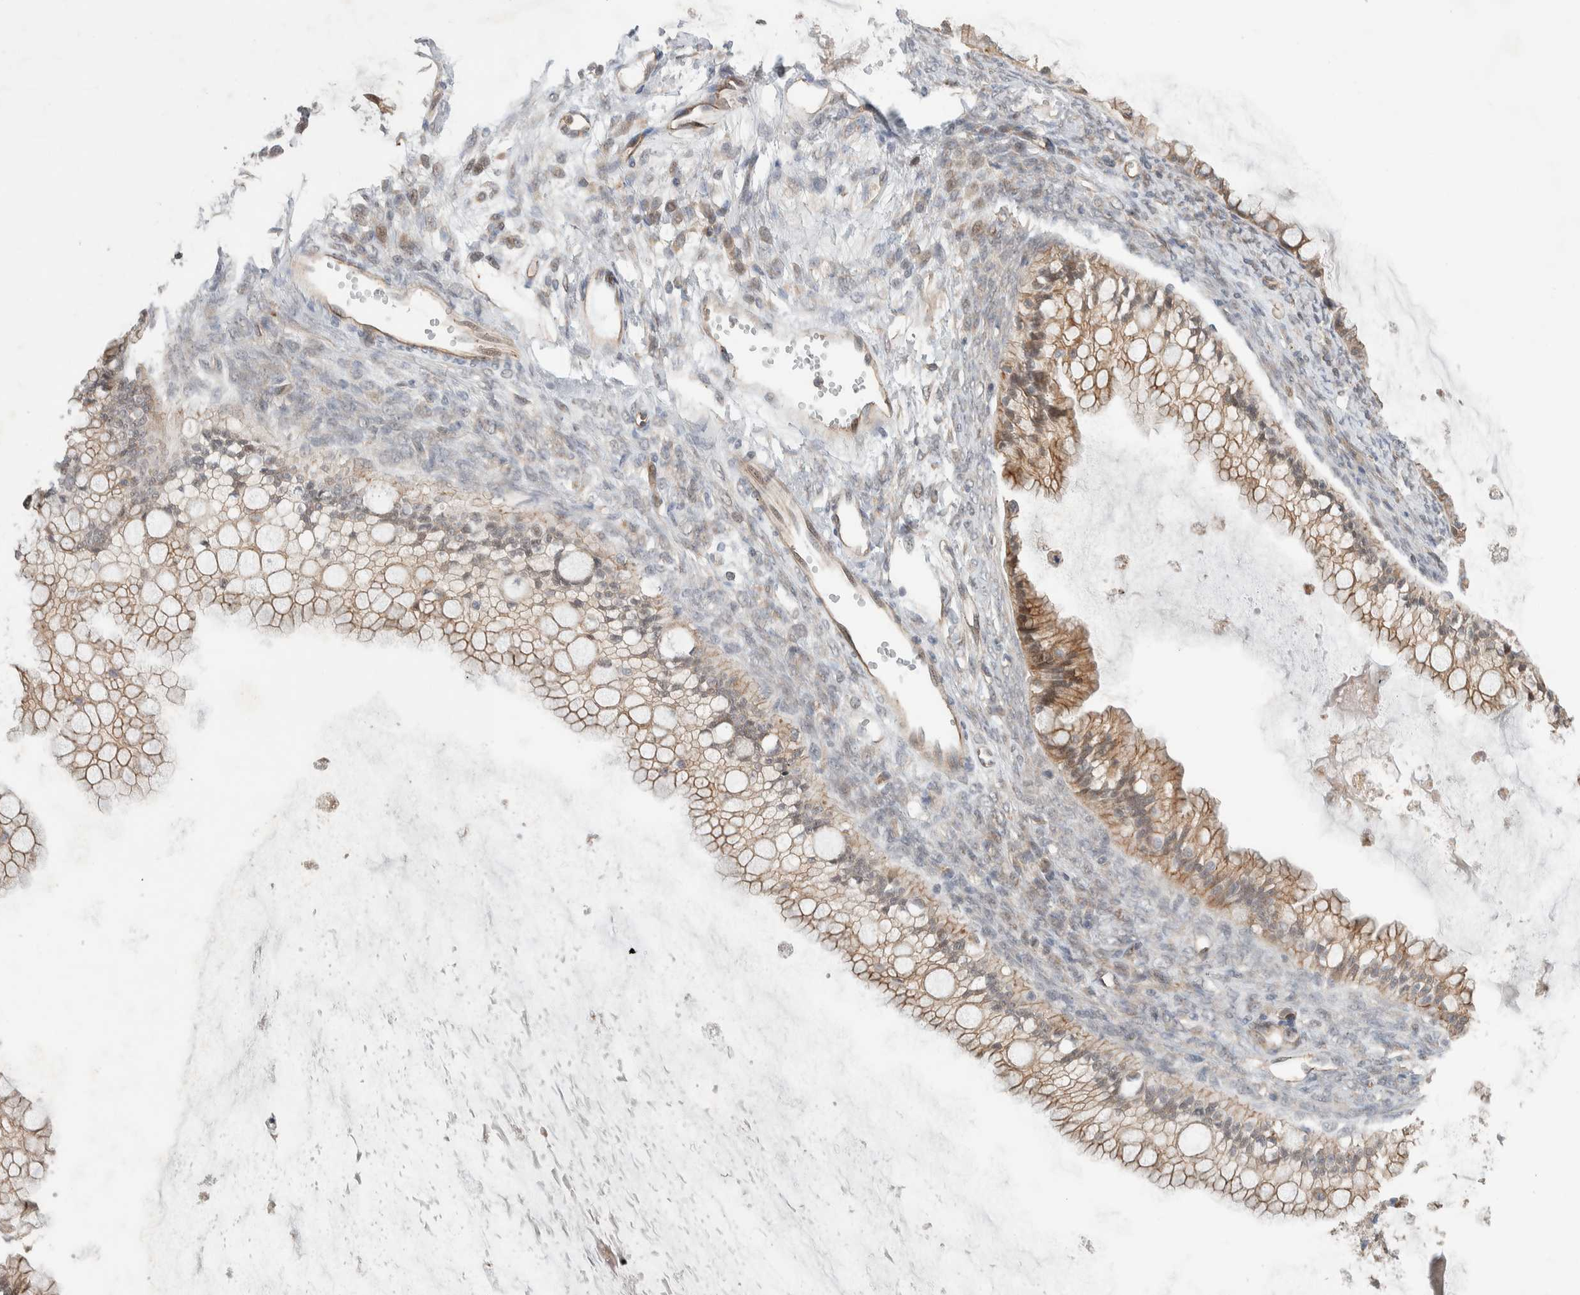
{"staining": {"intensity": "moderate", "quantity": "<25%", "location": "cytoplasmic/membranous"}, "tissue": "ovarian cancer", "cell_type": "Tumor cells", "image_type": "cancer", "snomed": [{"axis": "morphology", "description": "Cystadenocarcinoma, mucinous, NOS"}, {"axis": "topography", "description": "Ovary"}], "caption": "Mucinous cystadenocarcinoma (ovarian) stained with a protein marker shows moderate staining in tumor cells.", "gene": "DEPTOR", "patient": {"sex": "female", "age": 57}}